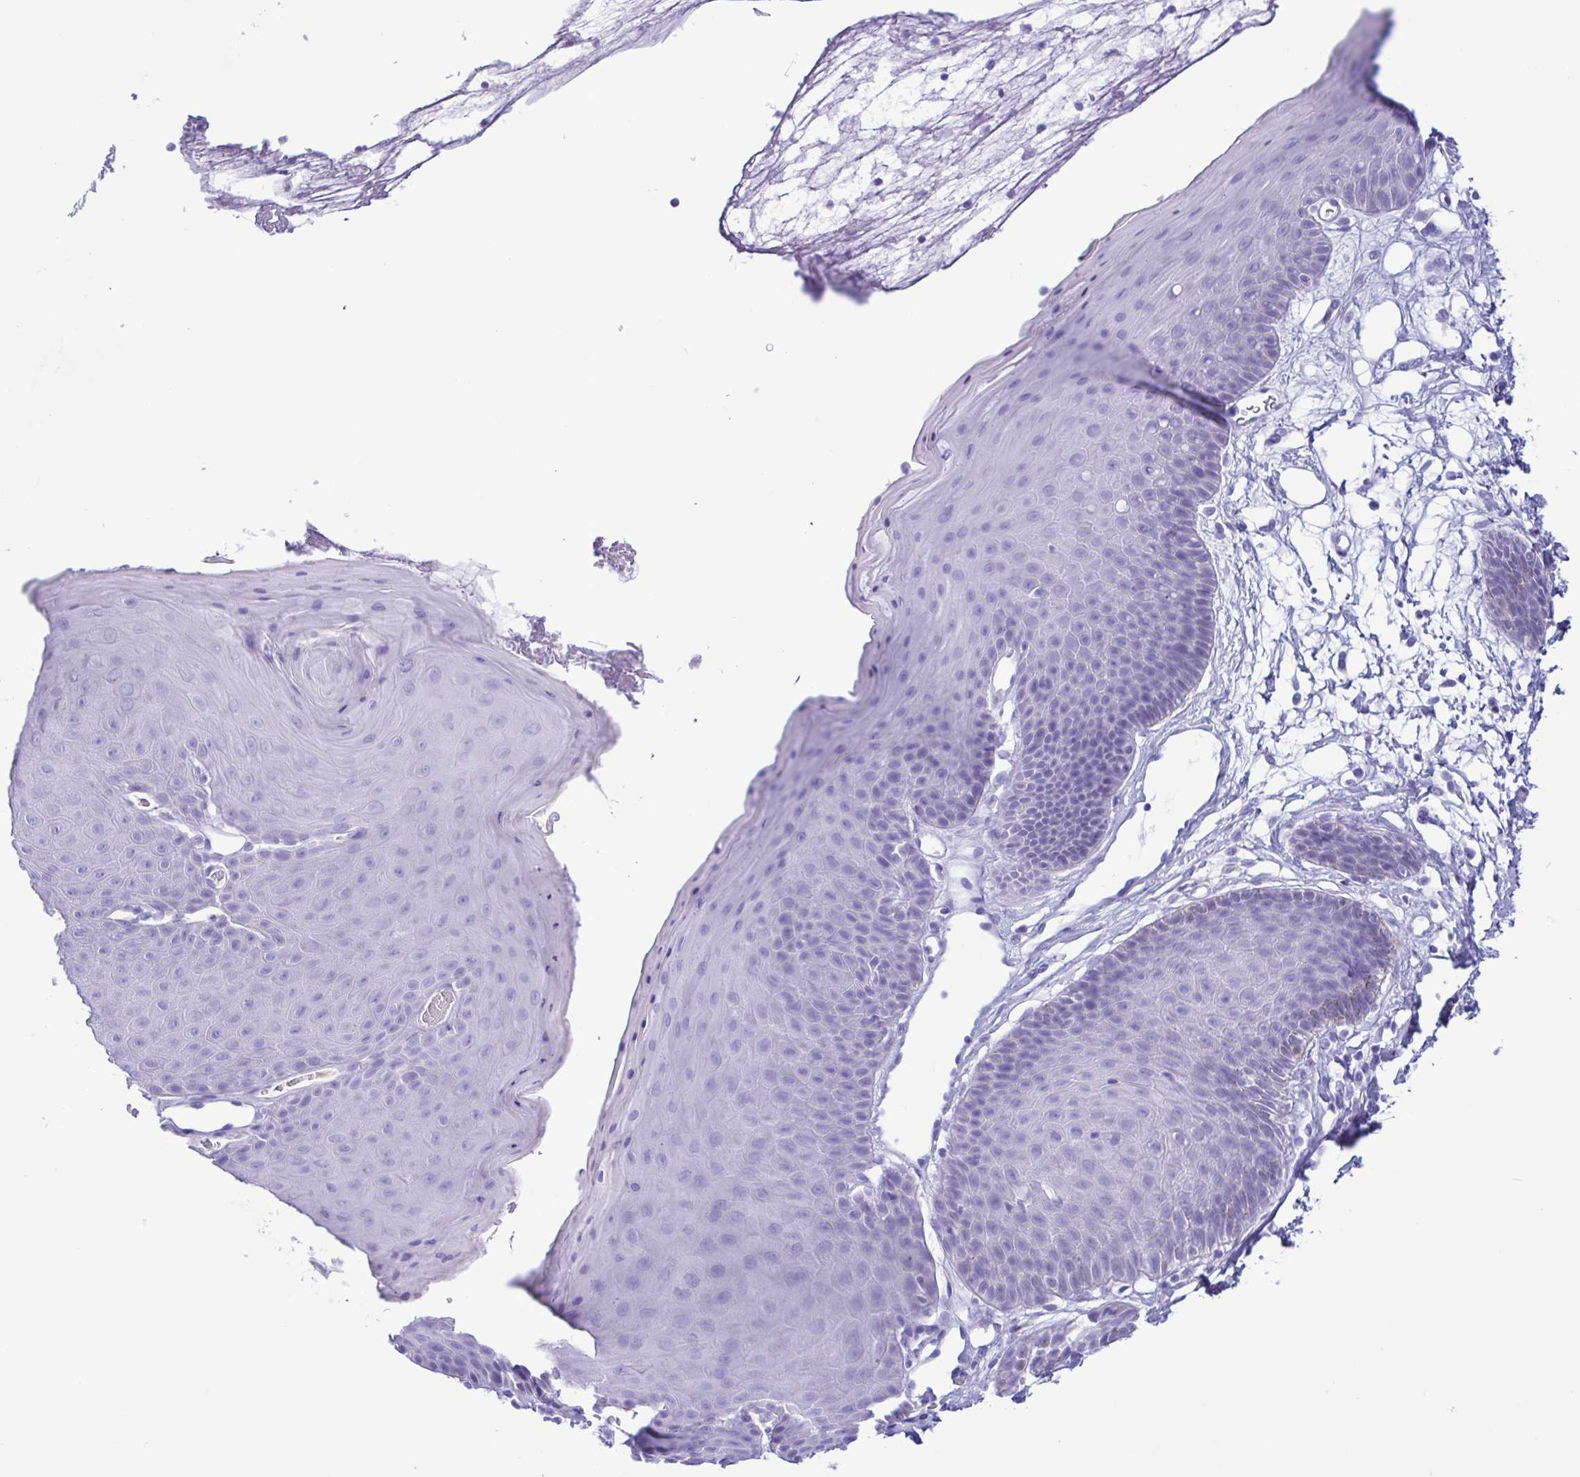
{"staining": {"intensity": "negative", "quantity": "none", "location": "none"}, "tissue": "skin", "cell_type": "Epidermal cells", "image_type": "normal", "snomed": [{"axis": "morphology", "description": "Normal tissue, NOS"}, {"axis": "topography", "description": "Anal"}], "caption": "Immunohistochemistry photomicrograph of unremarkable skin: human skin stained with DAB exhibits no significant protein positivity in epidermal cells.", "gene": "TSPY10", "patient": {"sex": "male", "age": 53}}